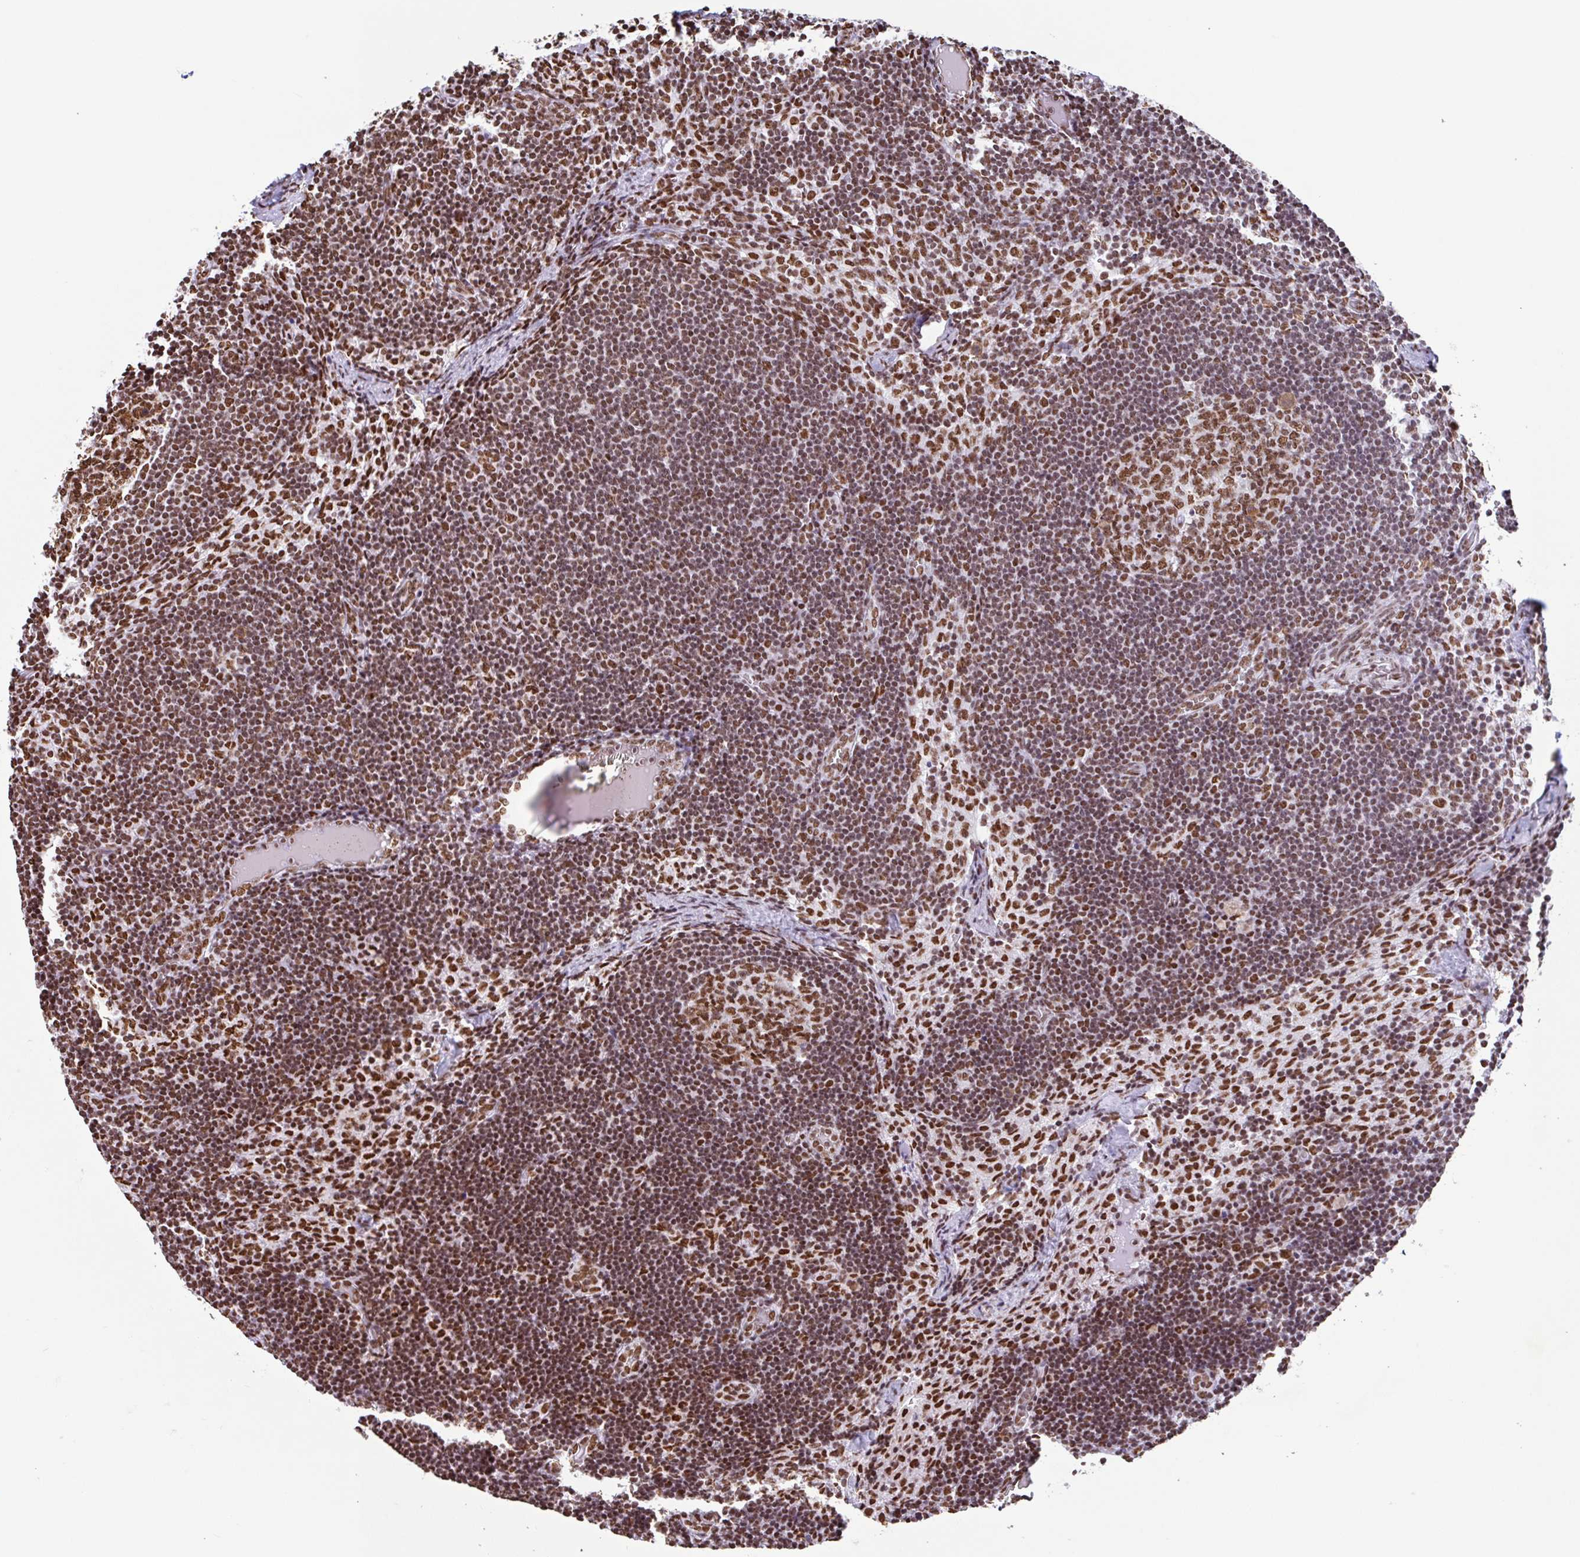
{"staining": {"intensity": "moderate", "quantity": ">75%", "location": "nuclear"}, "tissue": "lymph node", "cell_type": "Germinal center cells", "image_type": "normal", "snomed": [{"axis": "morphology", "description": "Normal tissue, NOS"}, {"axis": "topography", "description": "Lymph node"}], "caption": "Immunohistochemical staining of benign lymph node shows medium levels of moderate nuclear expression in approximately >75% of germinal center cells. (DAB = brown stain, brightfield microscopy at high magnification).", "gene": "KHDRBS1", "patient": {"sex": "female", "age": 31}}